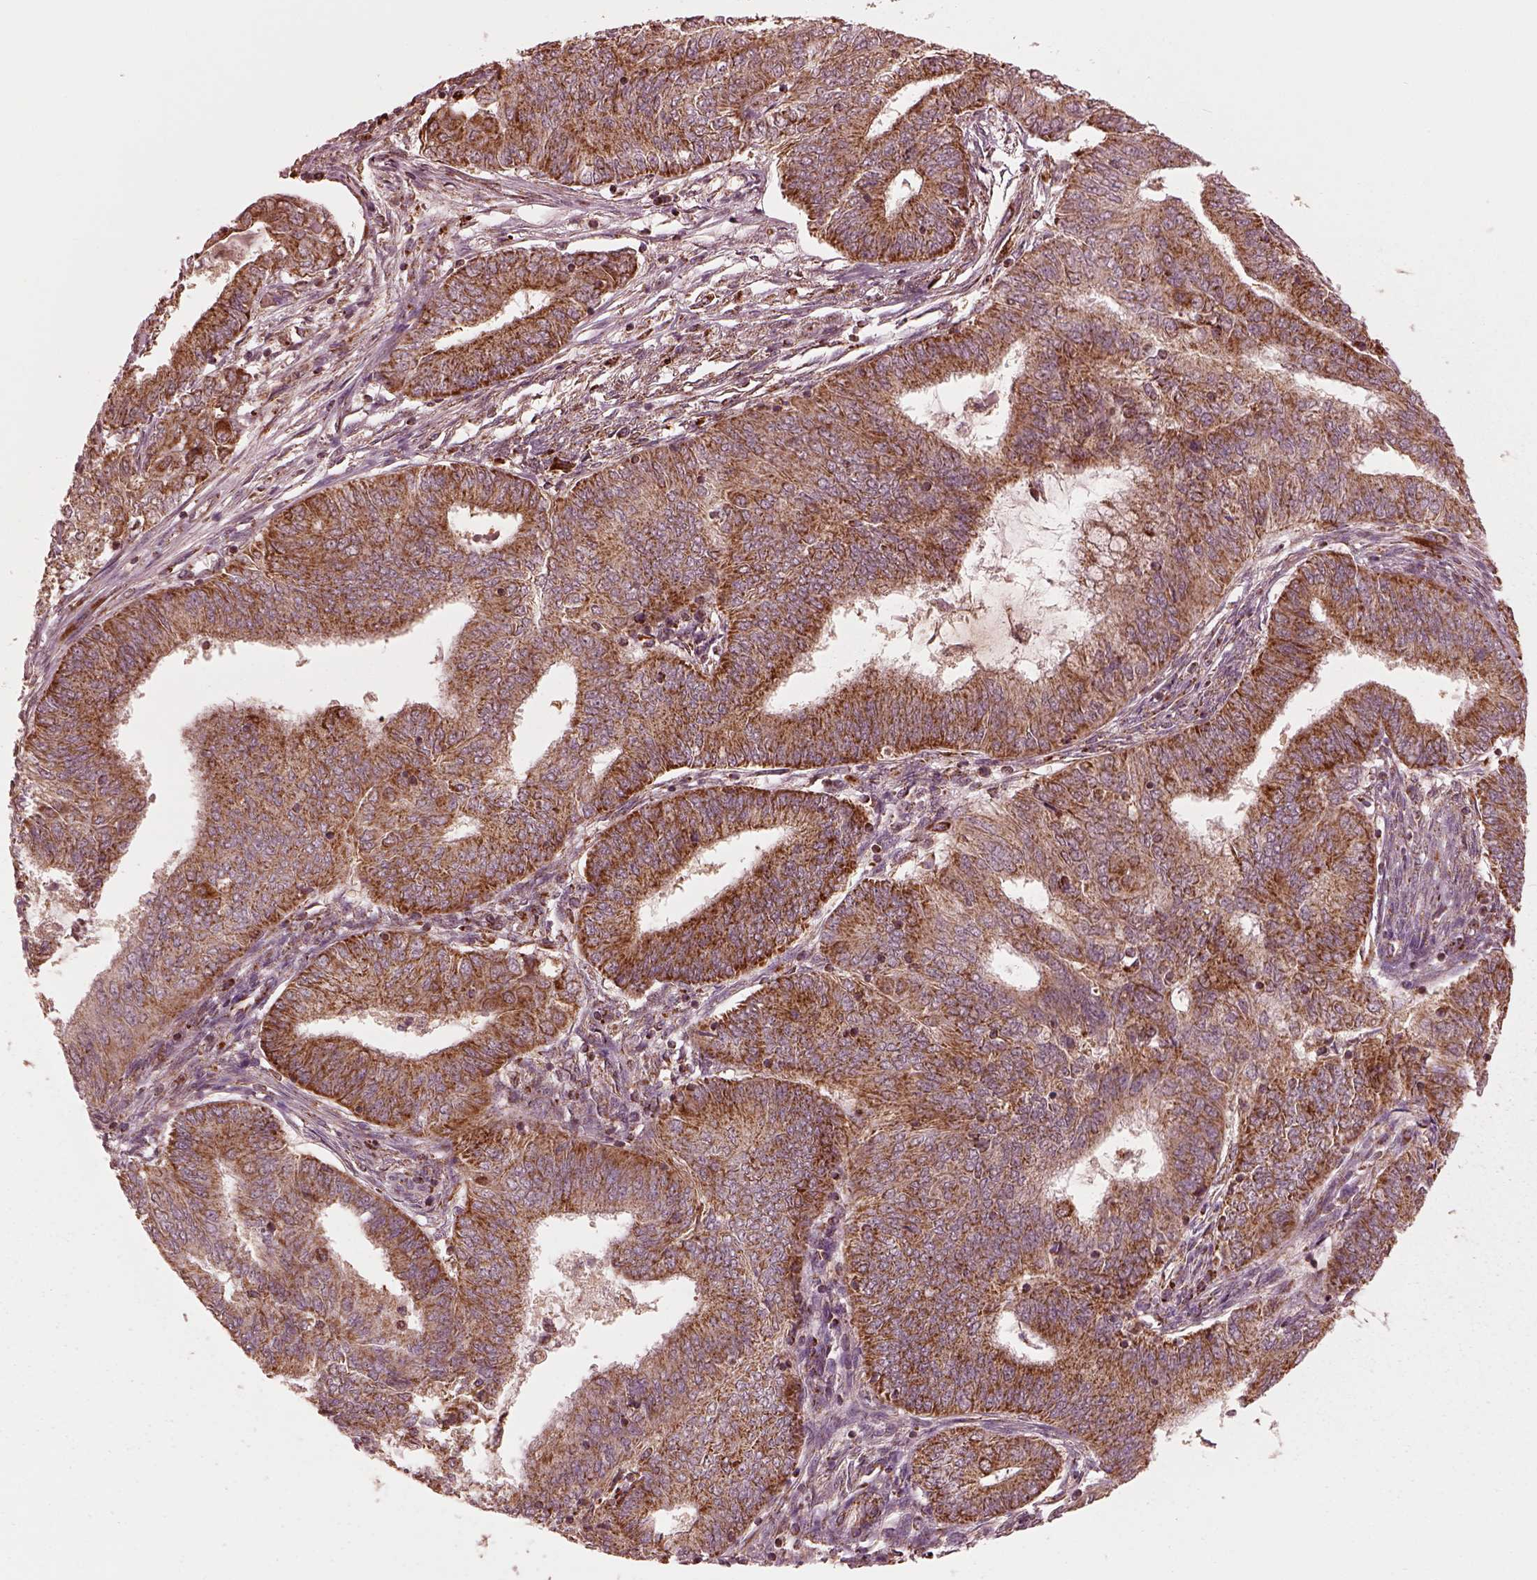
{"staining": {"intensity": "strong", "quantity": "25%-75%", "location": "cytoplasmic/membranous"}, "tissue": "endometrial cancer", "cell_type": "Tumor cells", "image_type": "cancer", "snomed": [{"axis": "morphology", "description": "Adenocarcinoma, NOS"}, {"axis": "topography", "description": "Endometrium"}], "caption": "High-power microscopy captured an IHC photomicrograph of endometrial cancer, revealing strong cytoplasmic/membranous staining in about 25%-75% of tumor cells.", "gene": "NDUFB10", "patient": {"sex": "female", "age": 62}}